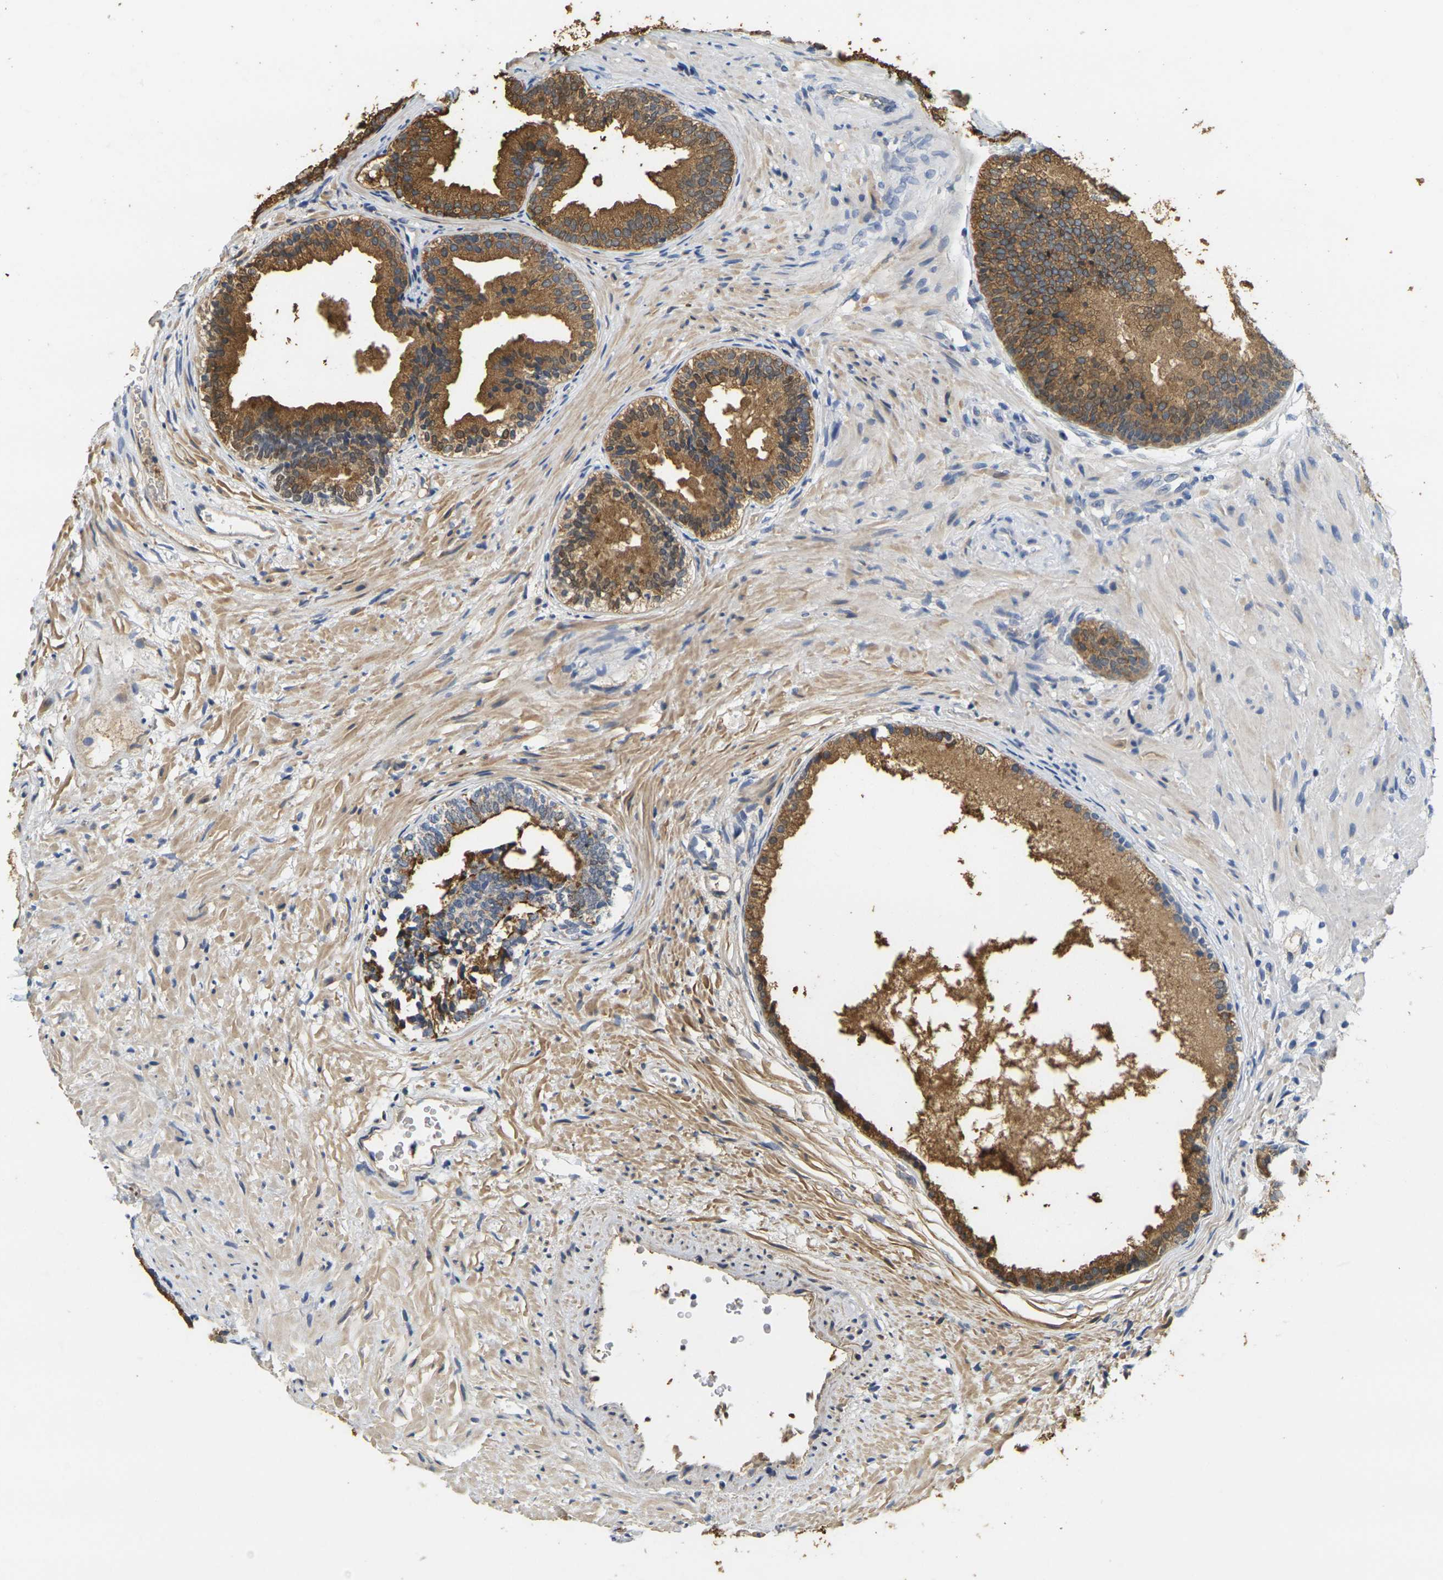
{"staining": {"intensity": "strong", "quantity": ">75%", "location": "cytoplasmic/membranous"}, "tissue": "prostate", "cell_type": "Glandular cells", "image_type": "normal", "snomed": [{"axis": "morphology", "description": "Normal tissue, NOS"}, {"axis": "topography", "description": "Prostate"}], "caption": "Immunohistochemical staining of normal human prostate reveals >75% levels of strong cytoplasmic/membranous protein expression in approximately >75% of glandular cells. The staining was performed using DAB, with brown indicating positive protein expression. Nuclei are stained blue with hematoxylin.", "gene": "KLK5", "patient": {"sex": "male", "age": 76}}